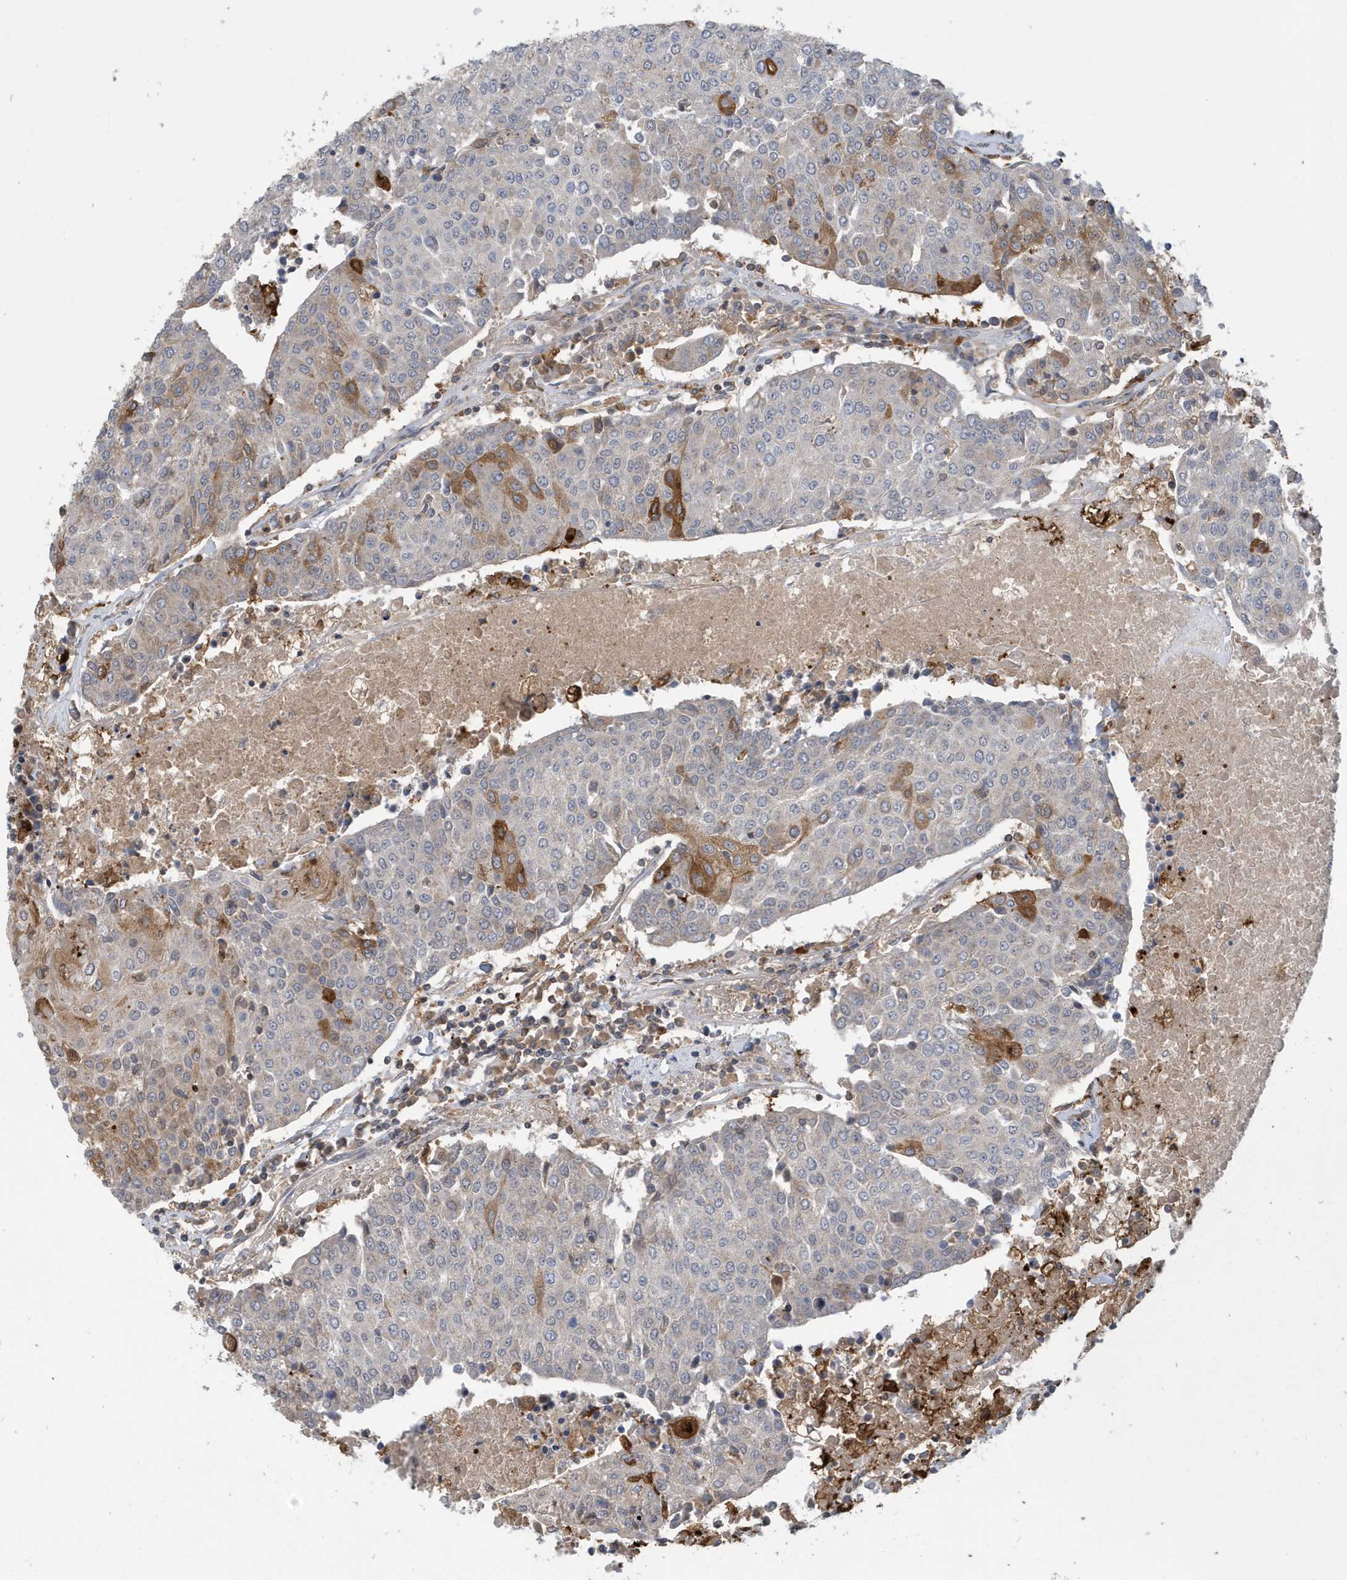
{"staining": {"intensity": "moderate", "quantity": "<25%", "location": "cytoplasmic/membranous"}, "tissue": "urothelial cancer", "cell_type": "Tumor cells", "image_type": "cancer", "snomed": [{"axis": "morphology", "description": "Urothelial carcinoma, High grade"}, {"axis": "topography", "description": "Urinary bladder"}], "caption": "Immunohistochemistry (IHC) of urothelial cancer reveals low levels of moderate cytoplasmic/membranous staining in approximately <25% of tumor cells.", "gene": "NSUN3", "patient": {"sex": "female", "age": 85}}